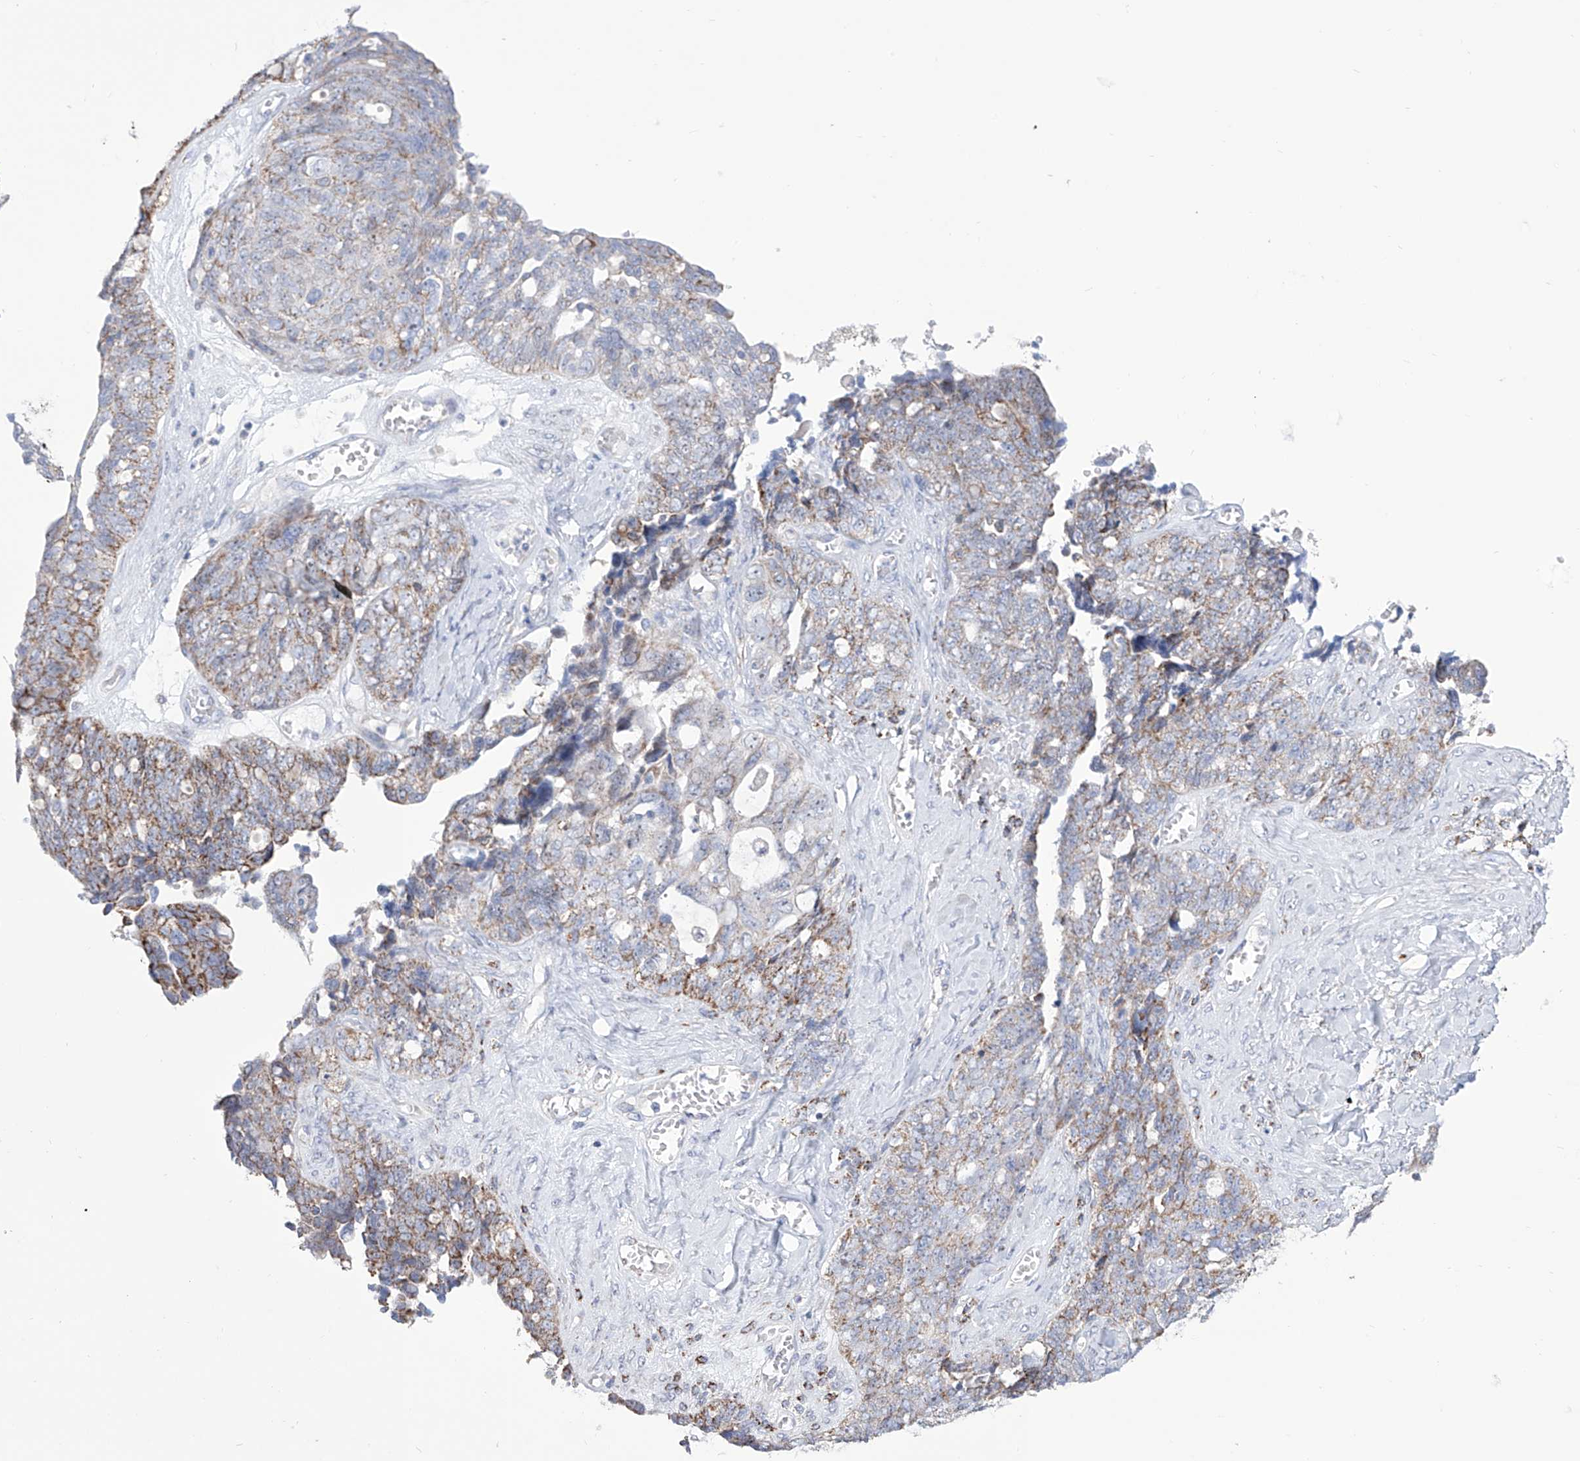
{"staining": {"intensity": "moderate", "quantity": "25%-75%", "location": "cytoplasmic/membranous"}, "tissue": "ovarian cancer", "cell_type": "Tumor cells", "image_type": "cancer", "snomed": [{"axis": "morphology", "description": "Cystadenocarcinoma, serous, NOS"}, {"axis": "topography", "description": "Ovary"}], "caption": "Protein analysis of serous cystadenocarcinoma (ovarian) tissue reveals moderate cytoplasmic/membranous staining in approximately 25%-75% of tumor cells.", "gene": "ALDH6A1", "patient": {"sex": "female", "age": 79}}